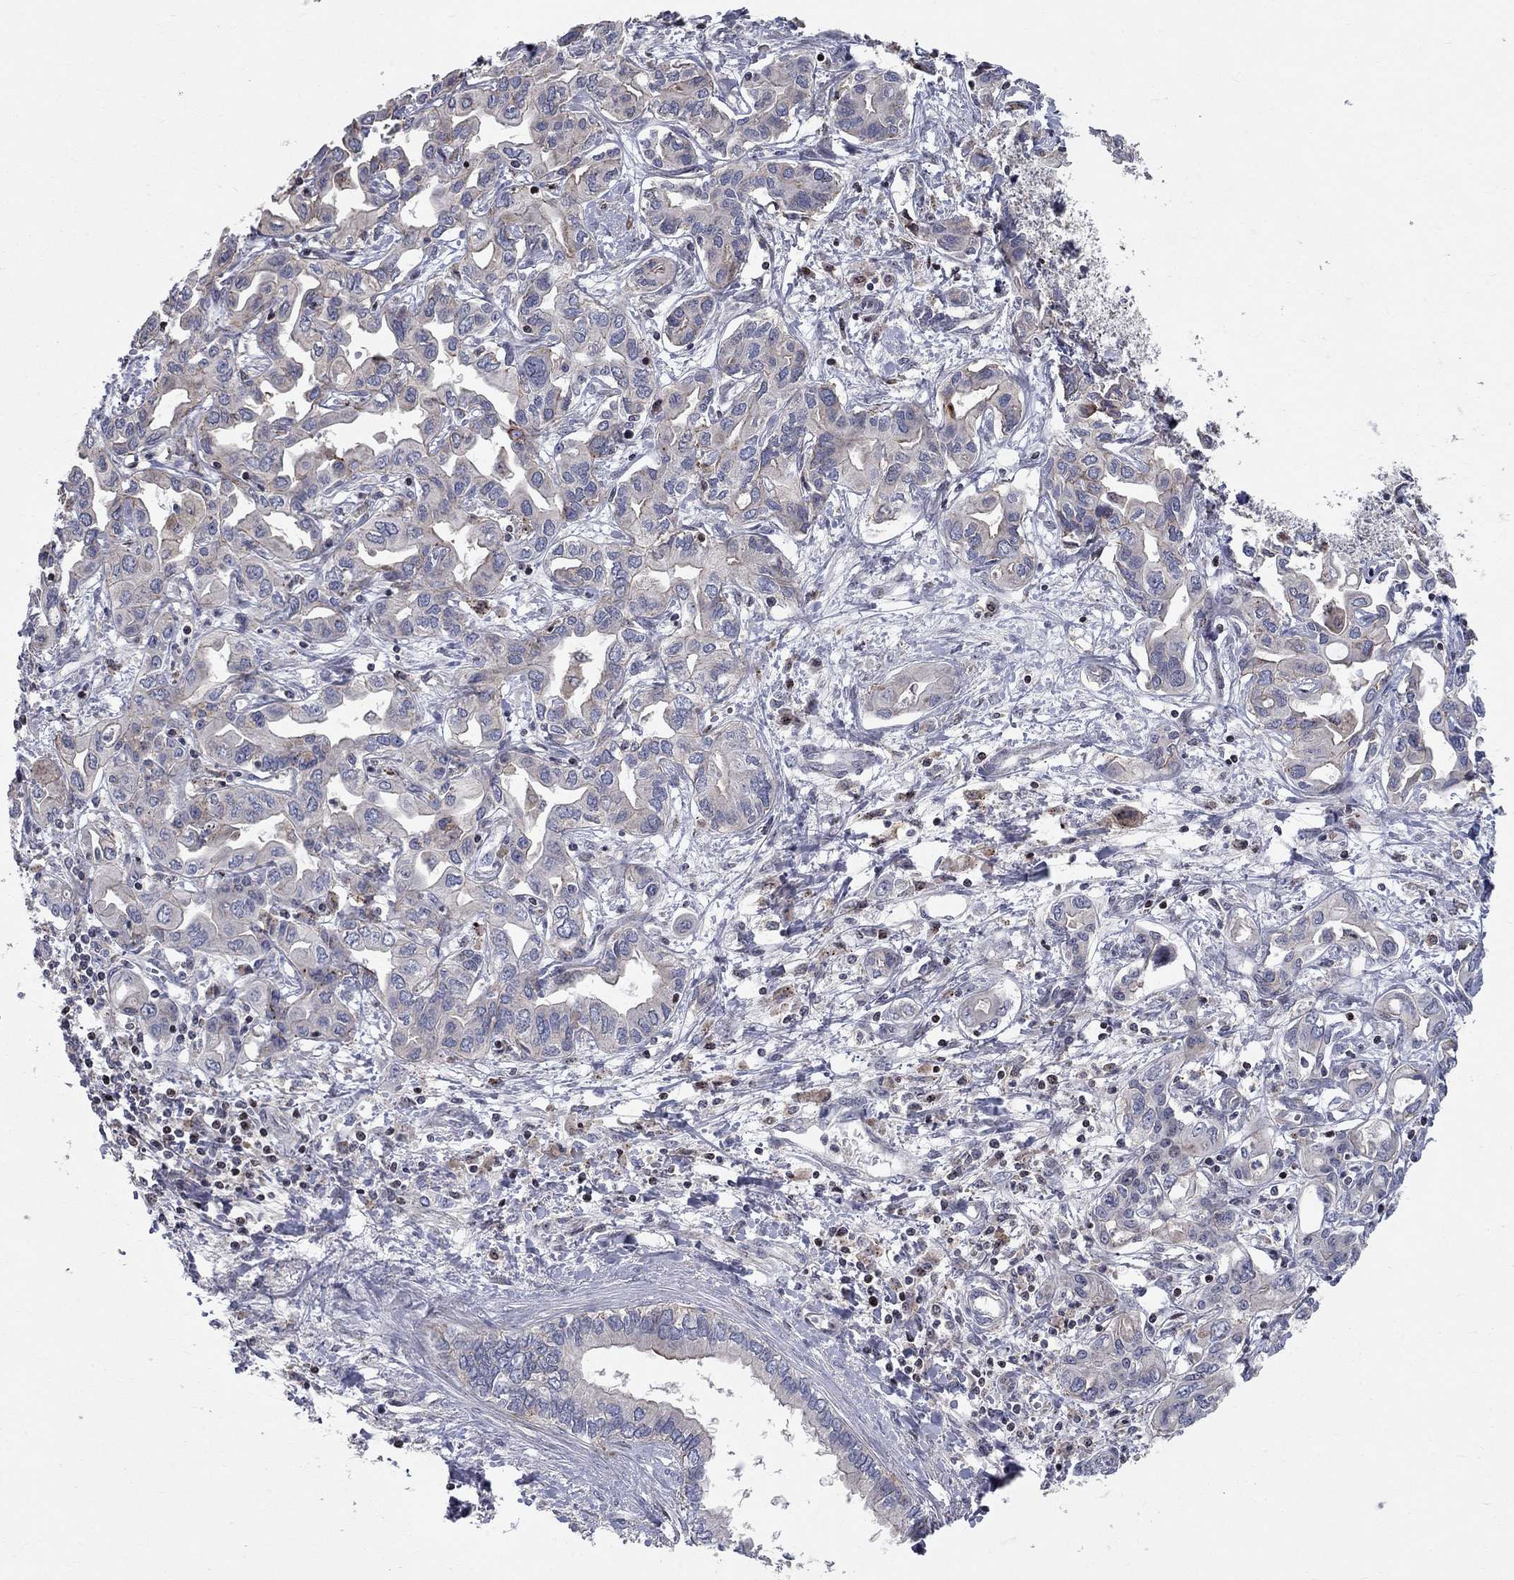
{"staining": {"intensity": "weak", "quantity": "<25%", "location": "cytoplasmic/membranous"}, "tissue": "liver cancer", "cell_type": "Tumor cells", "image_type": "cancer", "snomed": [{"axis": "morphology", "description": "Cholangiocarcinoma"}, {"axis": "topography", "description": "Liver"}], "caption": "IHC micrograph of human cholangiocarcinoma (liver) stained for a protein (brown), which shows no staining in tumor cells.", "gene": "ERN2", "patient": {"sex": "female", "age": 64}}